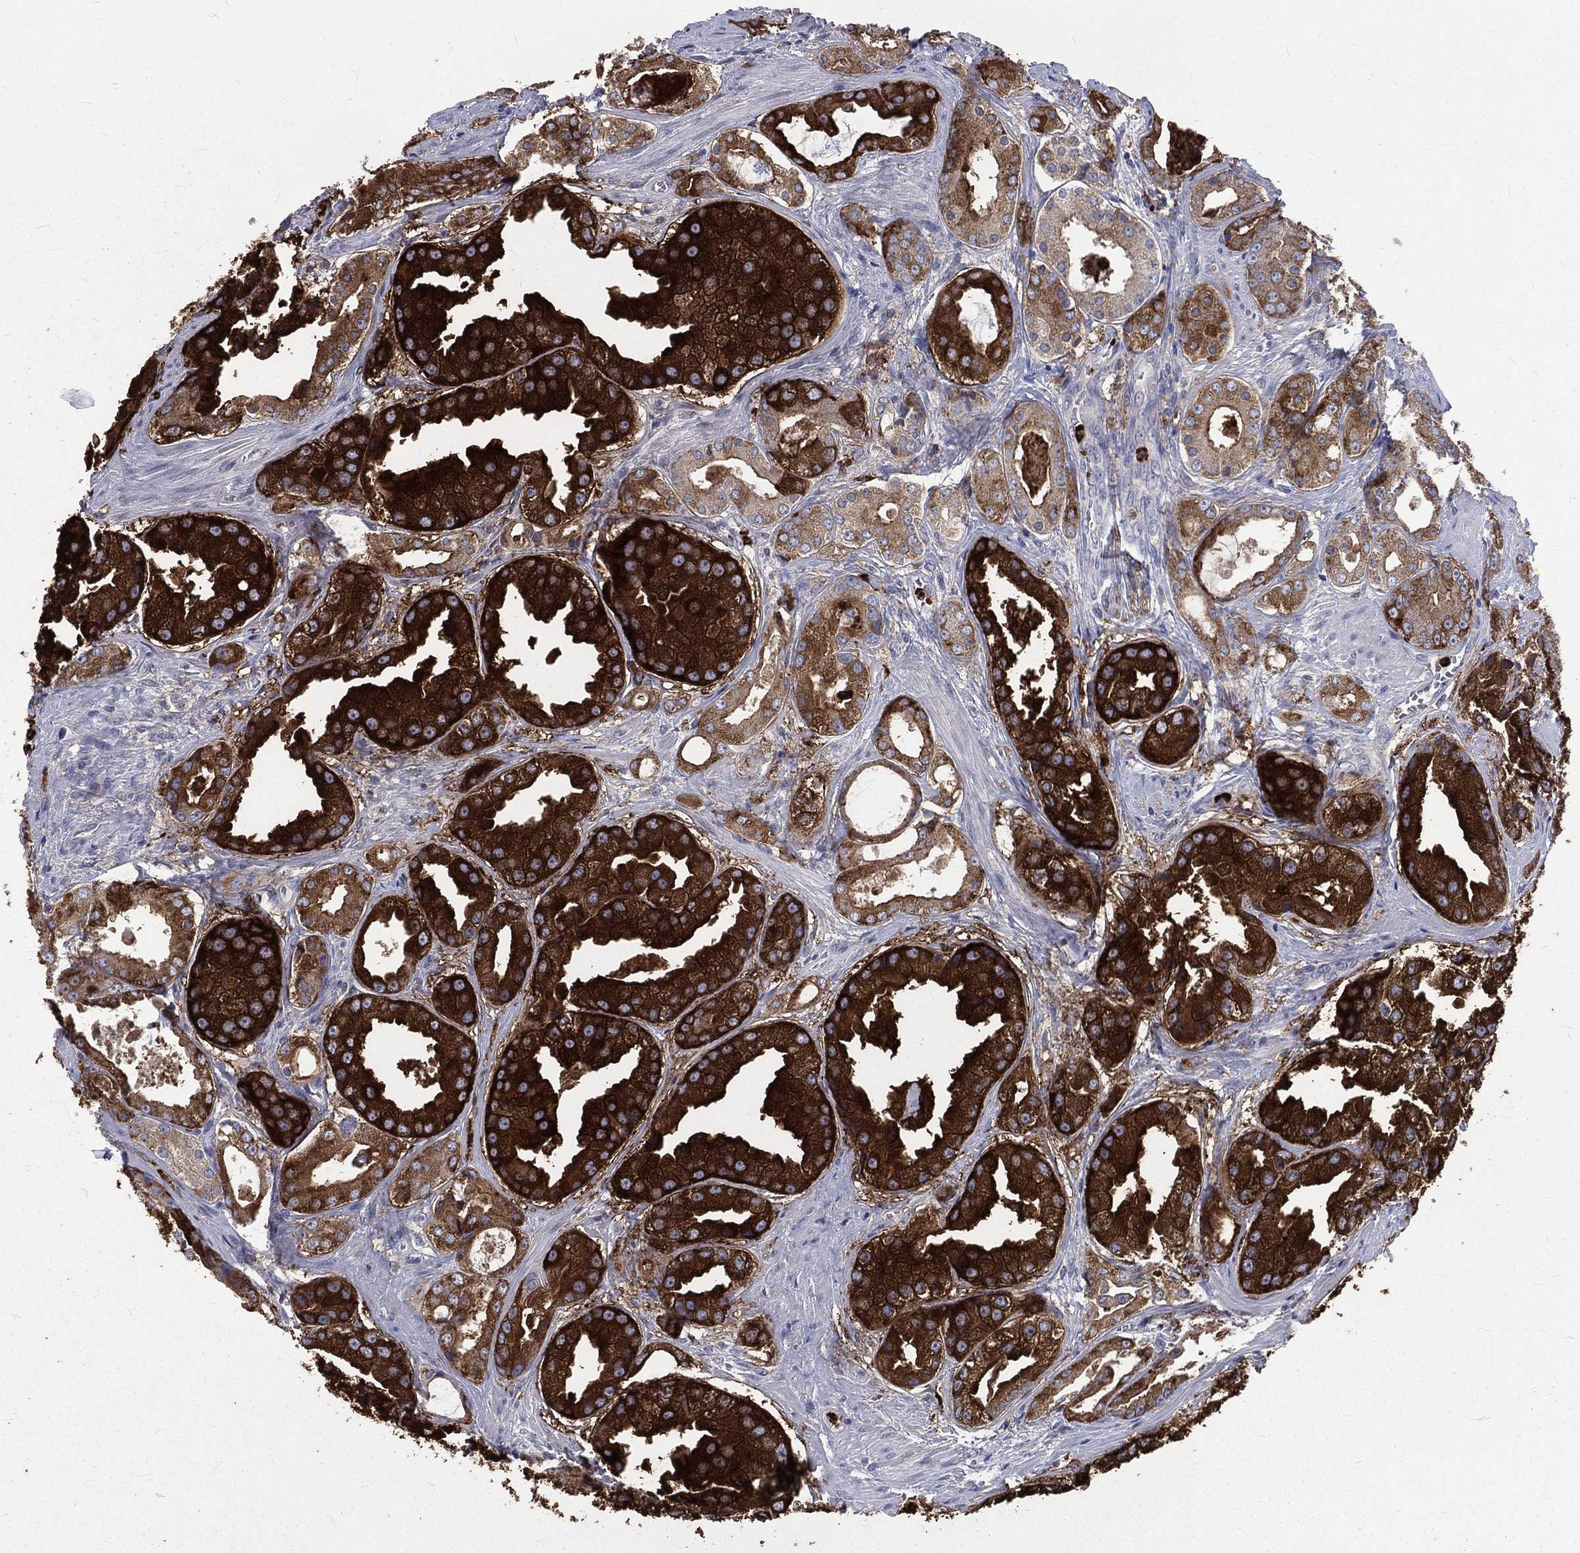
{"staining": {"intensity": "strong", "quantity": ">75%", "location": "cytoplasmic/membranous"}, "tissue": "prostate cancer", "cell_type": "Tumor cells", "image_type": "cancer", "snomed": [{"axis": "morphology", "description": "Adenocarcinoma, NOS"}, {"axis": "topography", "description": "Prostate"}], "caption": "Tumor cells show strong cytoplasmic/membranous expression in about >75% of cells in adenocarcinoma (prostate). Immunohistochemistry stains the protein in brown and the nuclei are stained blue.", "gene": "BASP1", "patient": {"sex": "male", "age": 61}}